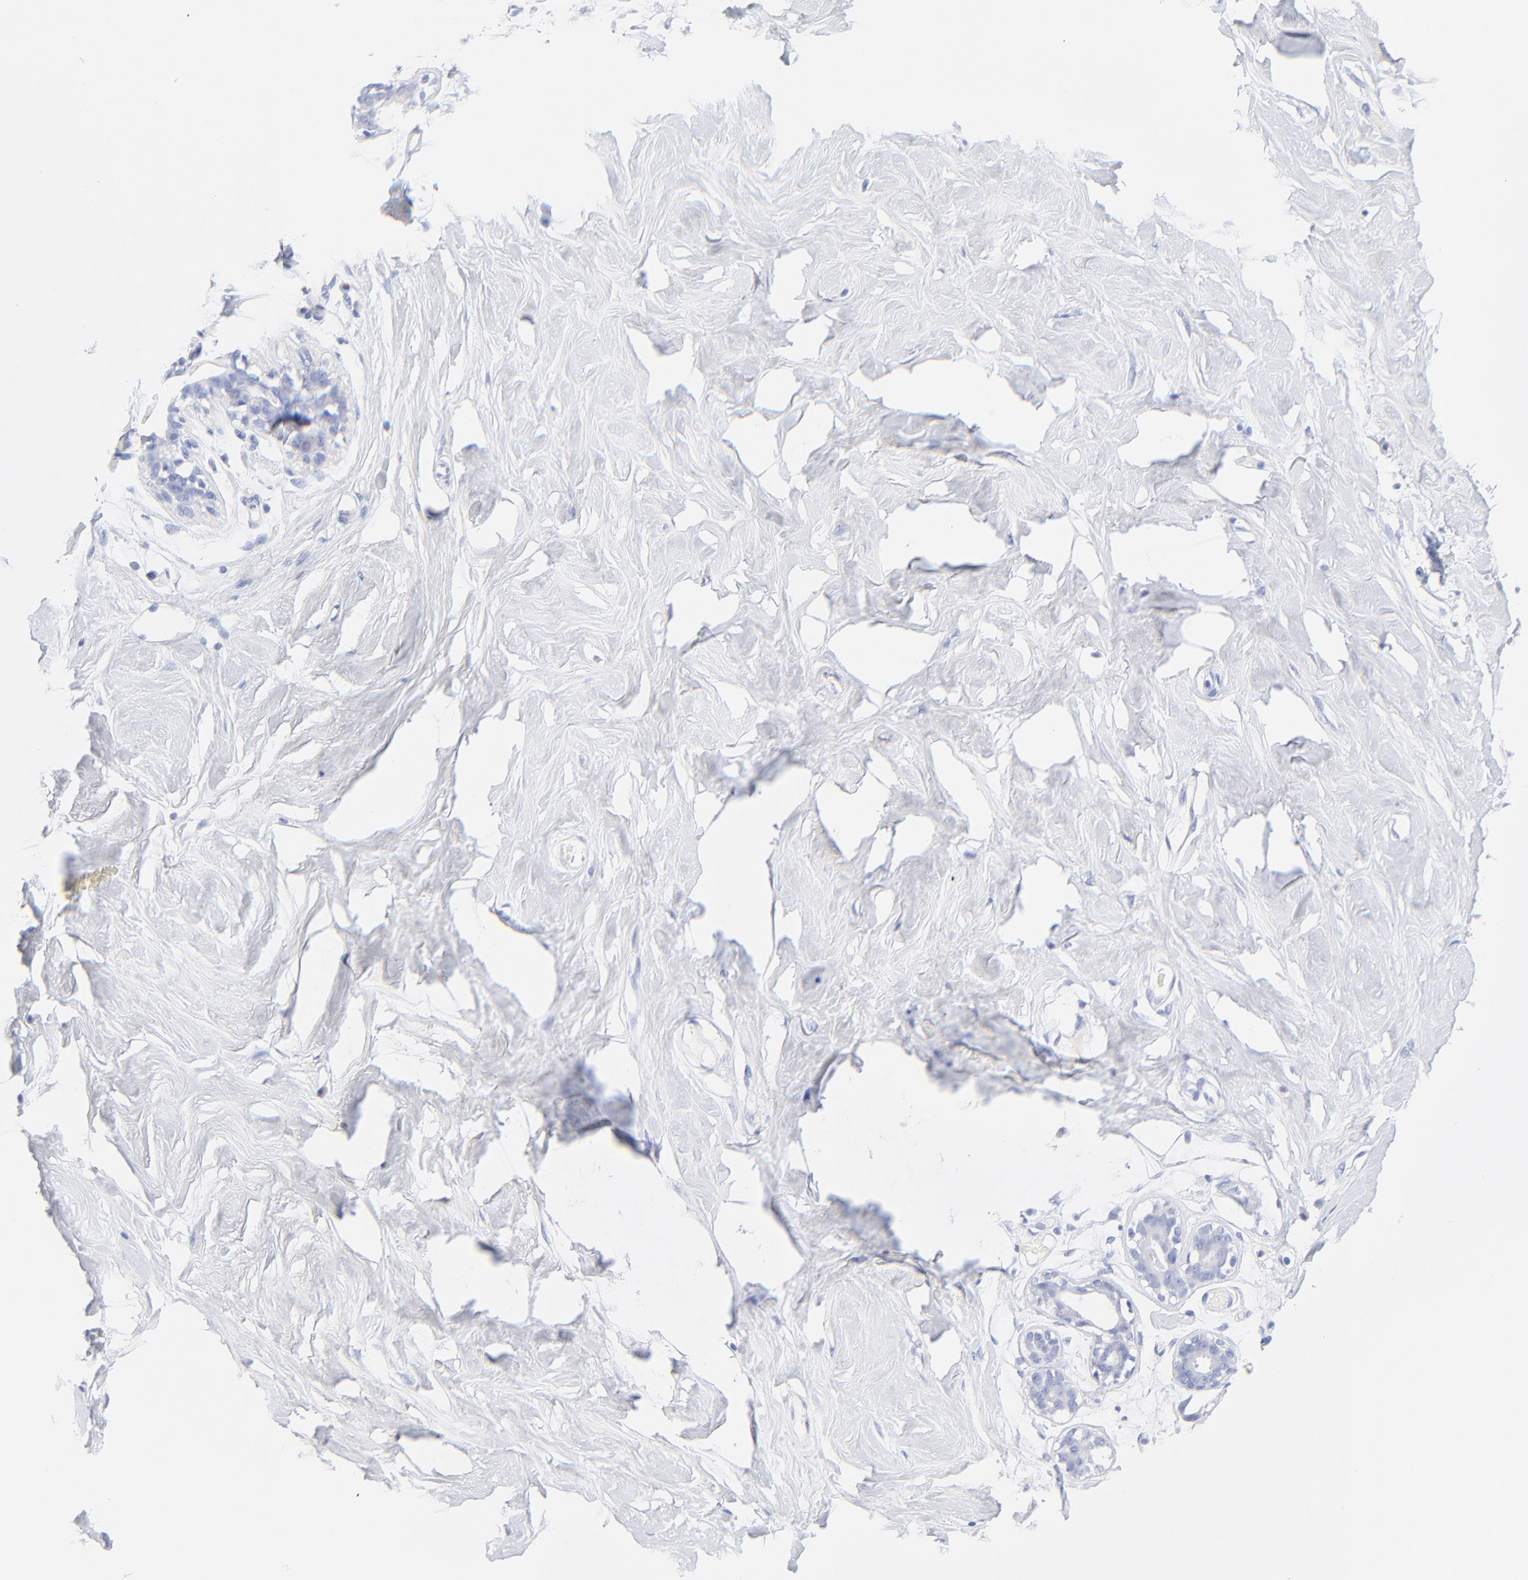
{"staining": {"intensity": "negative", "quantity": "none", "location": "none"}, "tissue": "breast", "cell_type": "Adipocytes", "image_type": "normal", "snomed": [{"axis": "morphology", "description": "Normal tissue, NOS"}, {"axis": "topography", "description": "Breast"}, {"axis": "topography", "description": "Soft tissue"}], "caption": "Adipocytes show no significant protein positivity in benign breast.", "gene": "SULT4A1", "patient": {"sex": "female", "age": 25}}